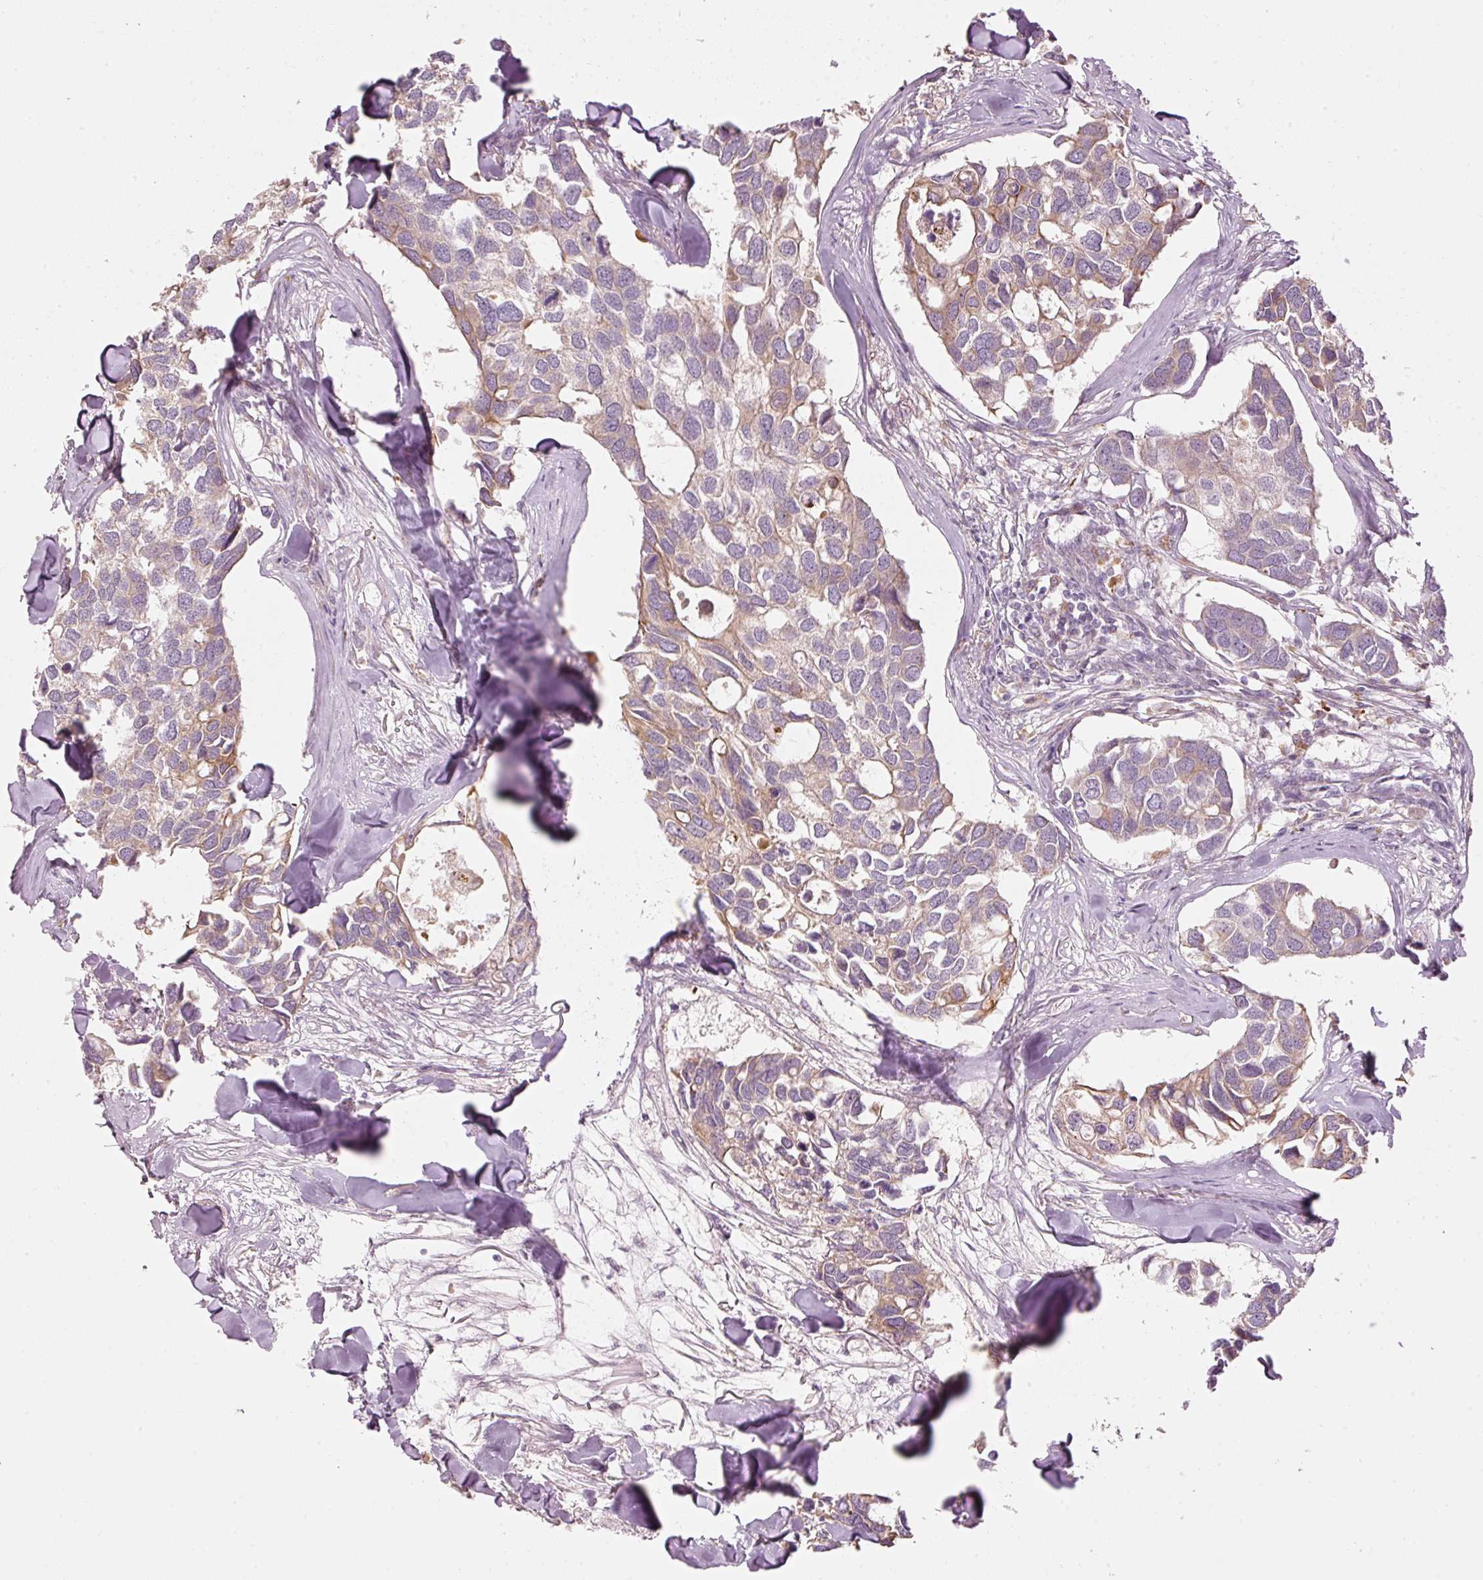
{"staining": {"intensity": "moderate", "quantity": "<25%", "location": "cytoplasmic/membranous"}, "tissue": "breast cancer", "cell_type": "Tumor cells", "image_type": "cancer", "snomed": [{"axis": "morphology", "description": "Duct carcinoma"}, {"axis": "topography", "description": "Breast"}], "caption": "DAB immunohistochemical staining of human breast cancer (intraductal carcinoma) exhibits moderate cytoplasmic/membranous protein expression in approximately <25% of tumor cells.", "gene": "MAP10", "patient": {"sex": "female", "age": 83}}